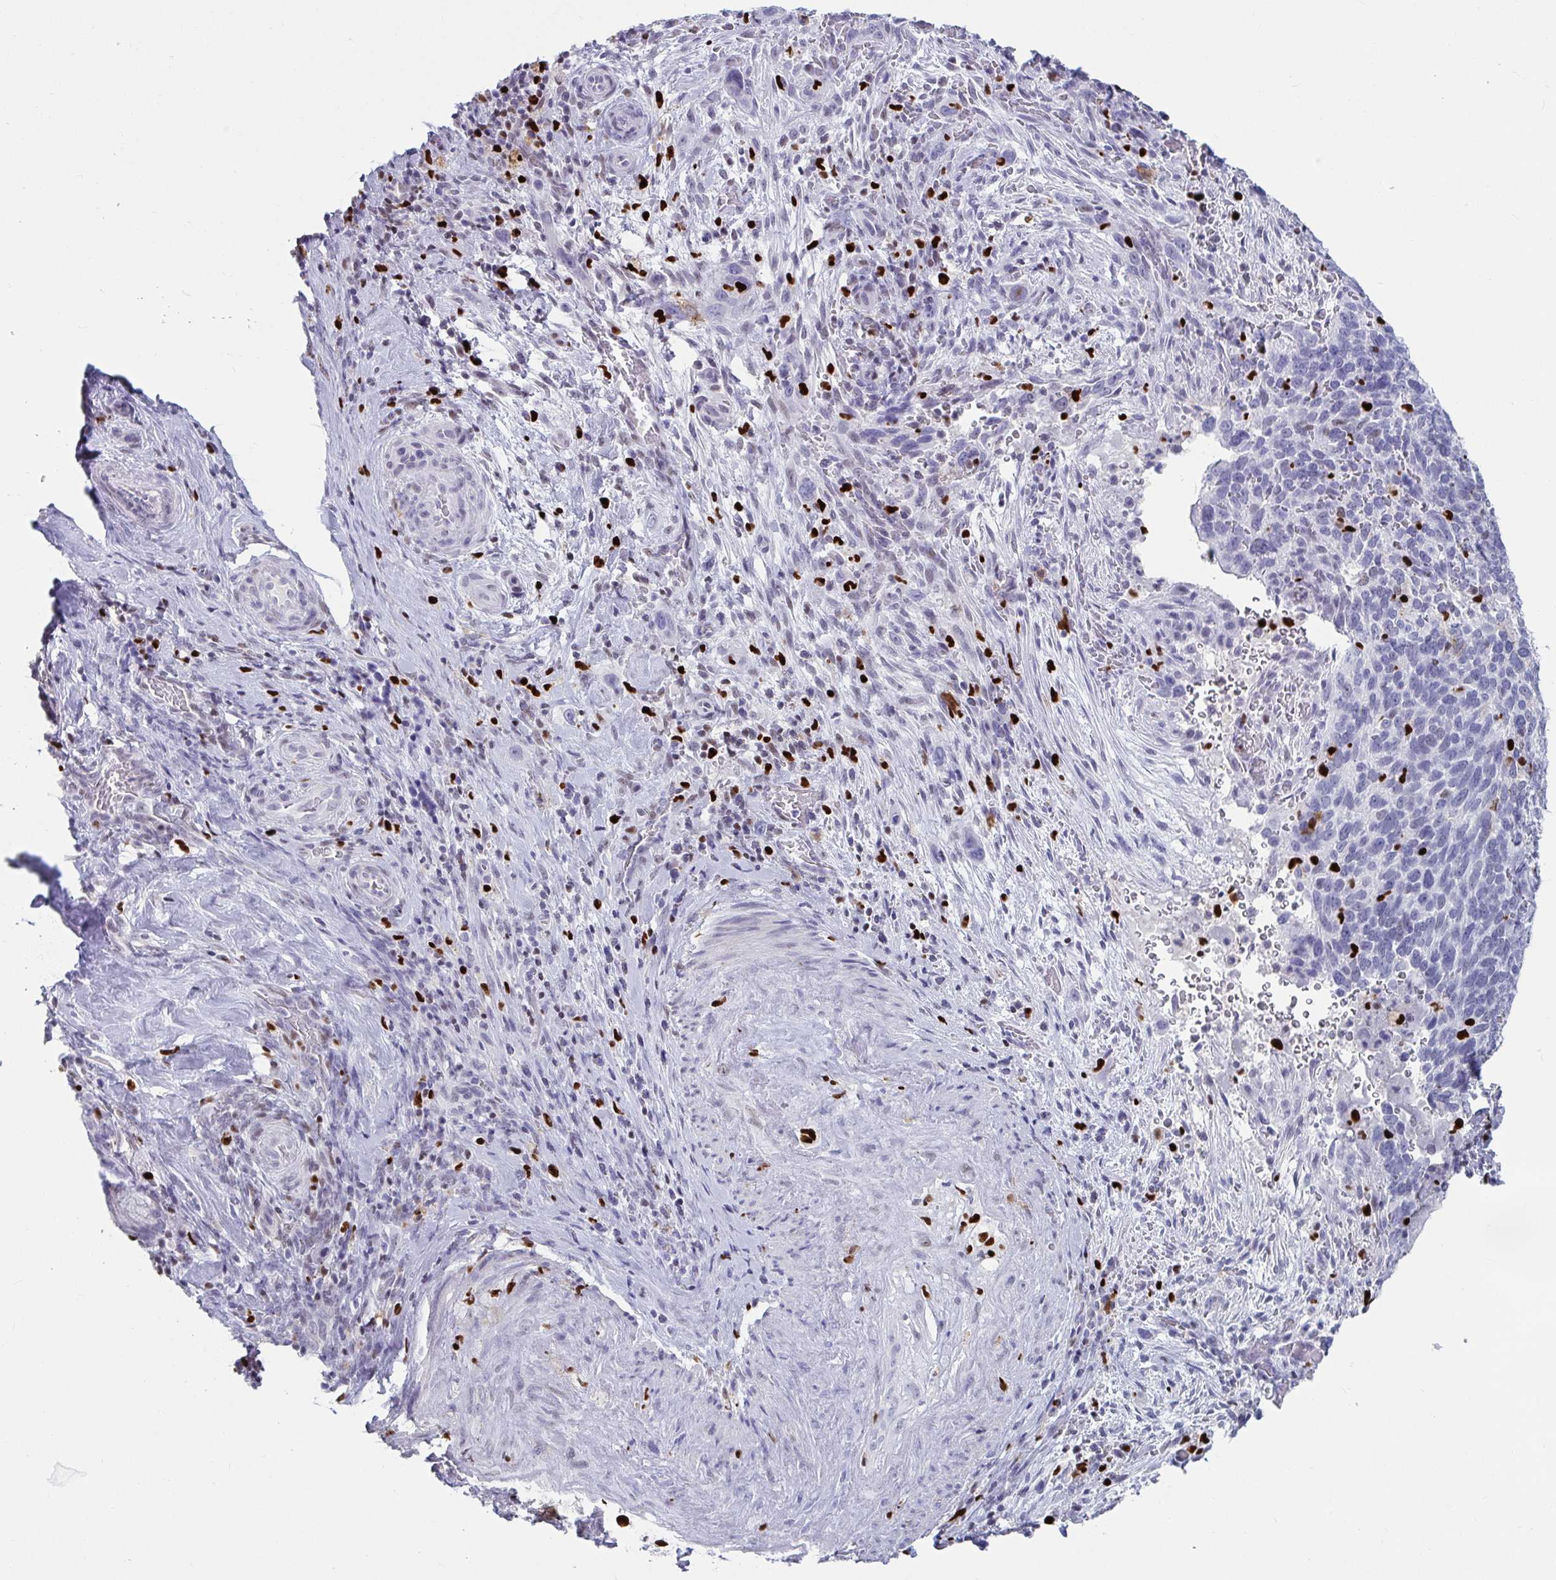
{"staining": {"intensity": "negative", "quantity": "none", "location": "none"}, "tissue": "cervical cancer", "cell_type": "Tumor cells", "image_type": "cancer", "snomed": [{"axis": "morphology", "description": "Squamous cell carcinoma, NOS"}, {"axis": "topography", "description": "Cervix"}], "caption": "Immunohistochemistry image of human cervical cancer (squamous cell carcinoma) stained for a protein (brown), which shows no staining in tumor cells.", "gene": "ZNF586", "patient": {"sex": "female", "age": 51}}